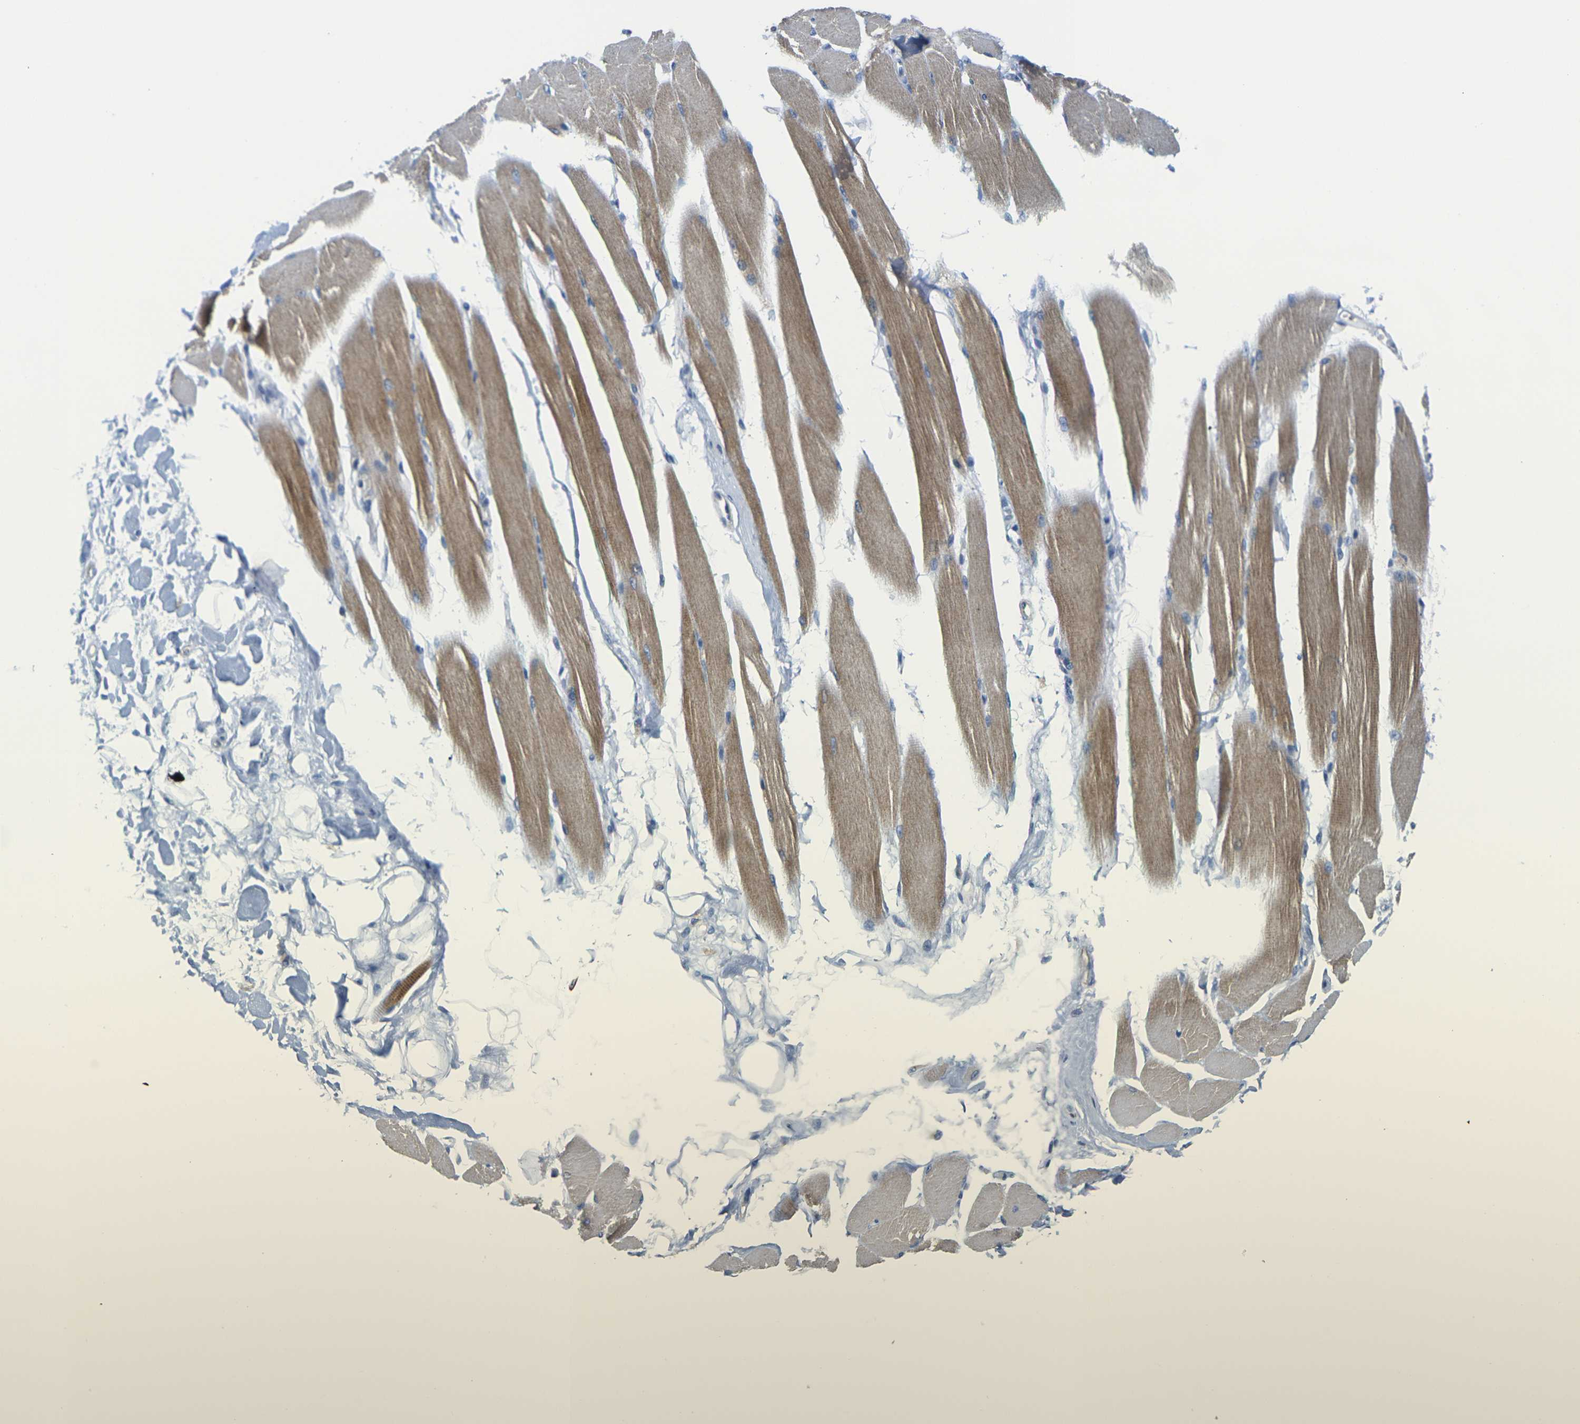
{"staining": {"intensity": "moderate", "quantity": ">75%", "location": "cytoplasmic/membranous"}, "tissue": "skeletal muscle", "cell_type": "Myocytes", "image_type": "normal", "snomed": [{"axis": "morphology", "description": "Normal tissue, NOS"}, {"axis": "topography", "description": "Skeletal muscle"}, {"axis": "topography", "description": "Peripheral nerve tissue"}], "caption": "Approximately >75% of myocytes in normal skeletal muscle demonstrate moderate cytoplasmic/membranous protein staining as visualized by brown immunohistochemical staining.", "gene": "OTOF", "patient": {"sex": "female", "age": 84}}